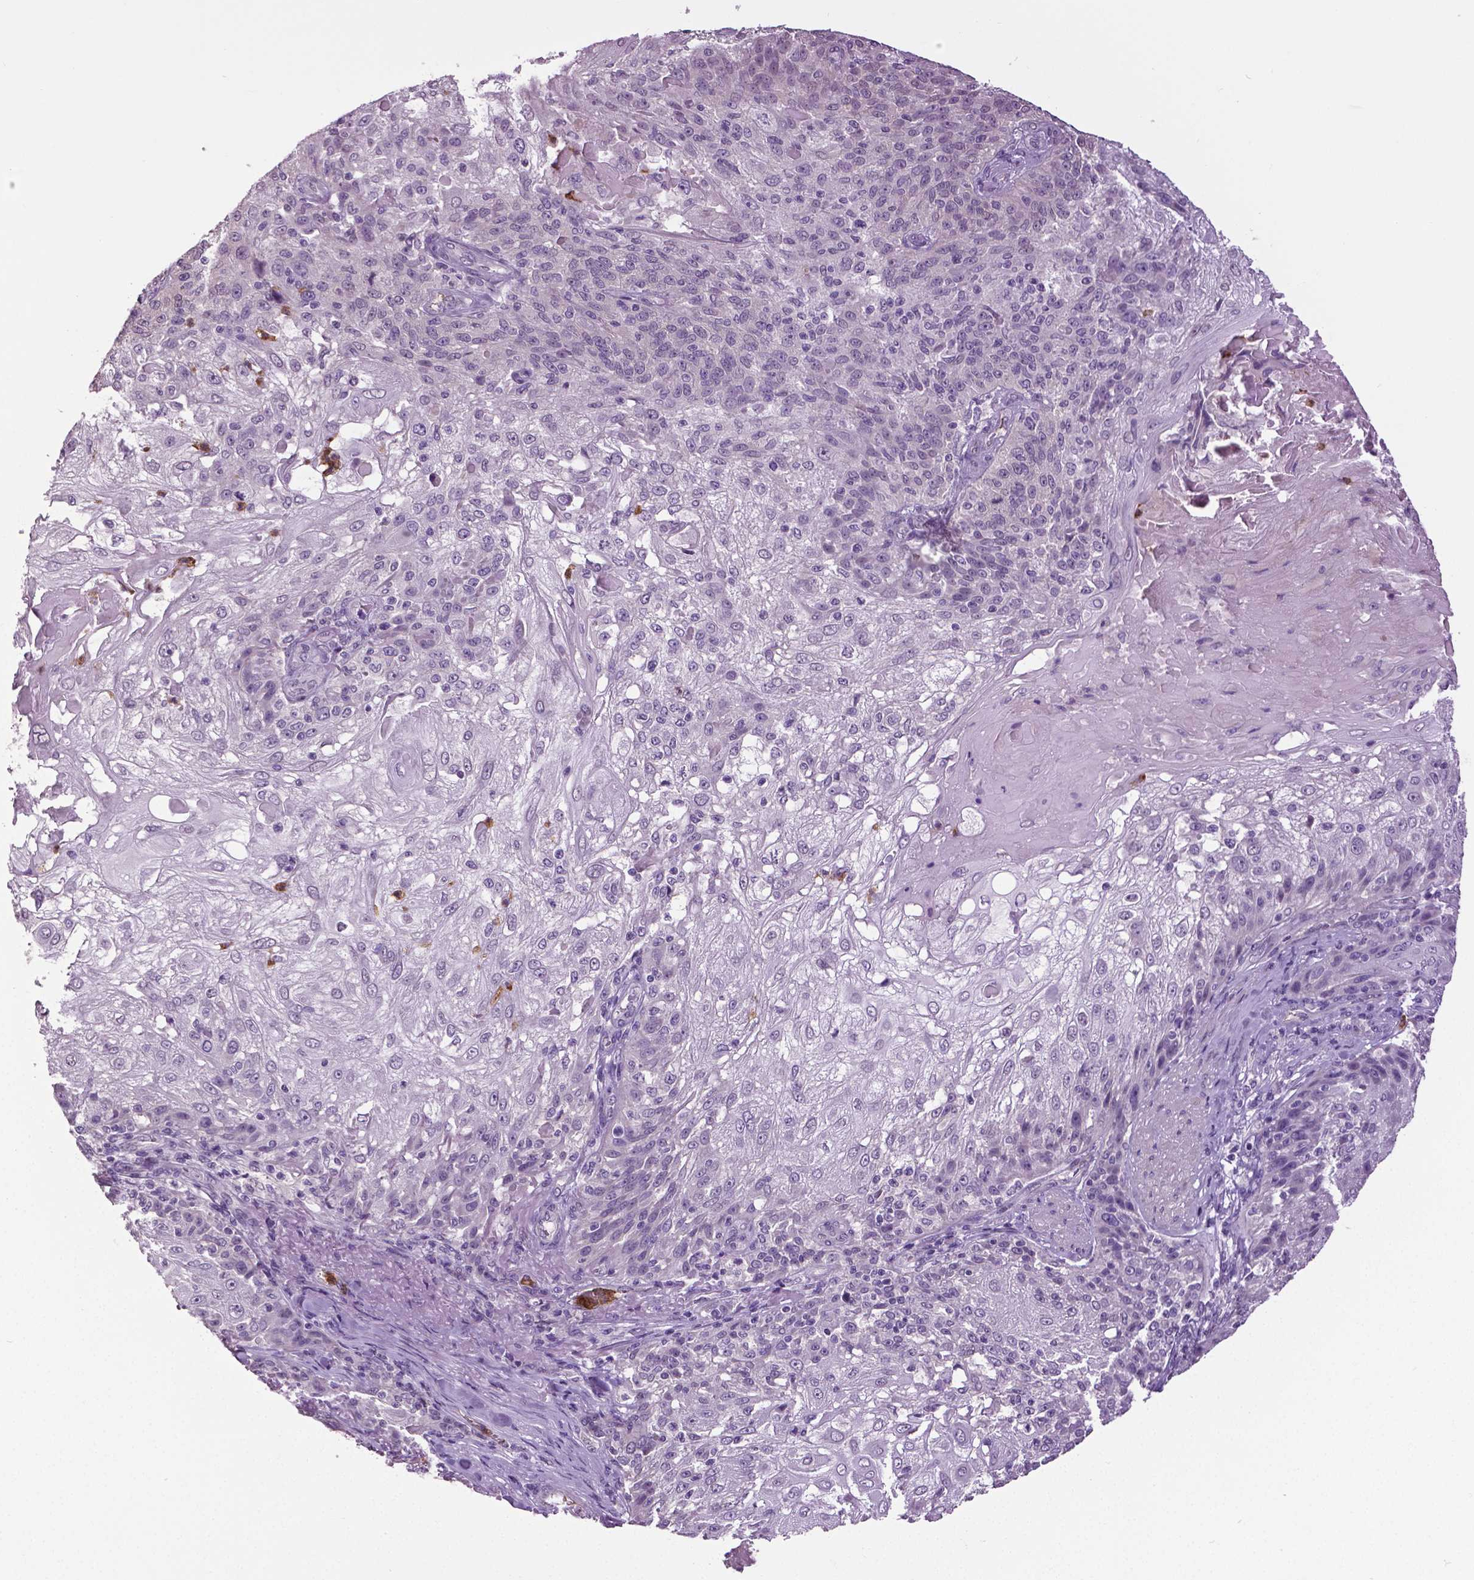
{"staining": {"intensity": "negative", "quantity": "none", "location": "none"}, "tissue": "skin cancer", "cell_type": "Tumor cells", "image_type": "cancer", "snomed": [{"axis": "morphology", "description": "Normal tissue, NOS"}, {"axis": "morphology", "description": "Squamous cell carcinoma, NOS"}, {"axis": "topography", "description": "Skin"}], "caption": "There is no significant staining in tumor cells of skin cancer.", "gene": "PTPN5", "patient": {"sex": "female", "age": 83}}